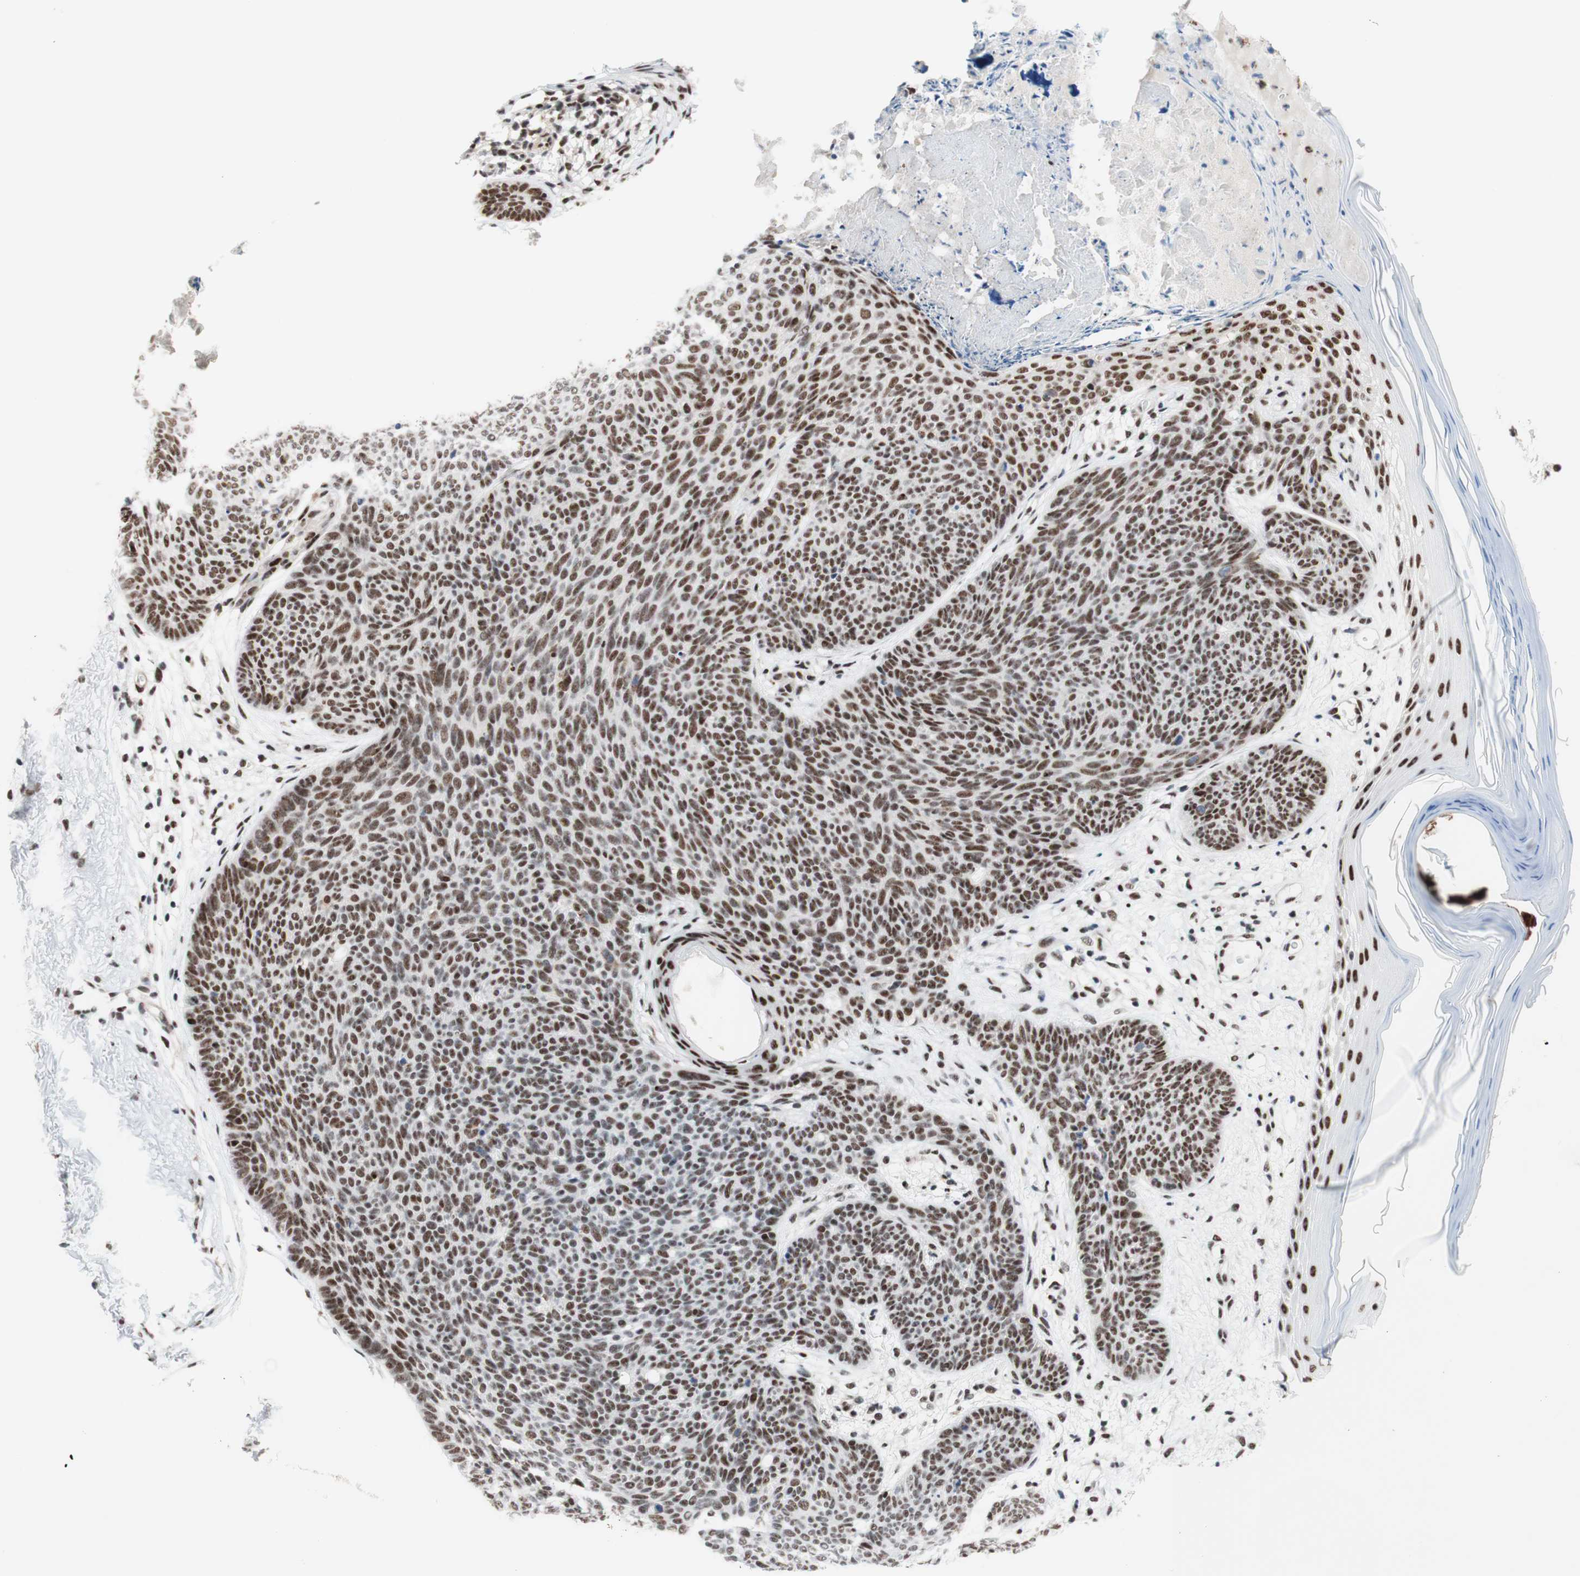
{"staining": {"intensity": "moderate", "quantity": ">75%", "location": "nuclear"}, "tissue": "skin cancer", "cell_type": "Tumor cells", "image_type": "cancer", "snomed": [{"axis": "morphology", "description": "Normal tissue, NOS"}, {"axis": "morphology", "description": "Basal cell carcinoma"}, {"axis": "topography", "description": "Skin"}], "caption": "Skin basal cell carcinoma stained with DAB immunohistochemistry demonstrates medium levels of moderate nuclear expression in approximately >75% of tumor cells.", "gene": "PRPF19", "patient": {"sex": "female", "age": 70}}